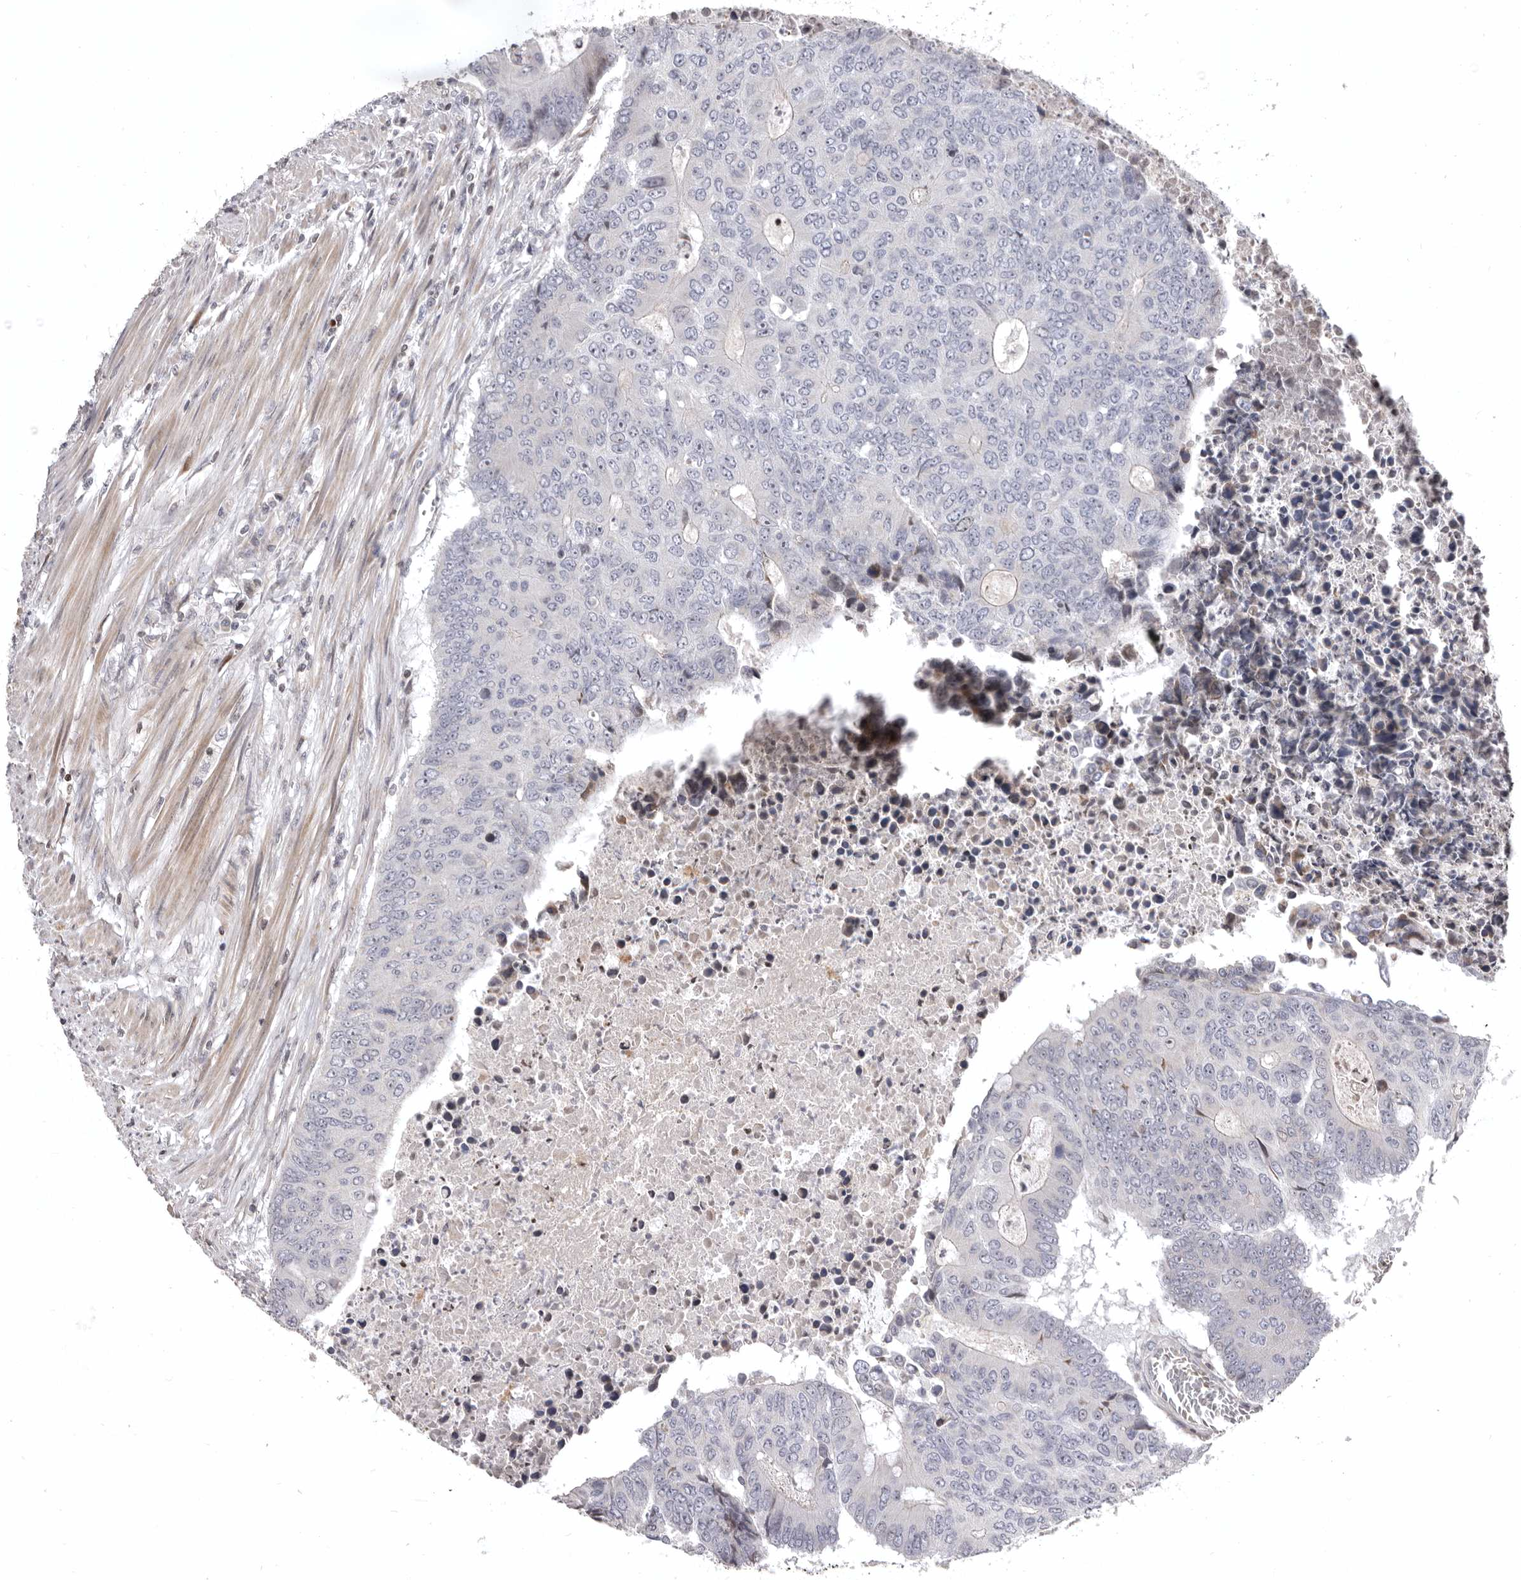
{"staining": {"intensity": "negative", "quantity": "none", "location": "none"}, "tissue": "colorectal cancer", "cell_type": "Tumor cells", "image_type": "cancer", "snomed": [{"axis": "morphology", "description": "Adenocarcinoma, NOS"}, {"axis": "topography", "description": "Colon"}], "caption": "Tumor cells show no significant protein staining in colorectal cancer. (Stains: DAB (3,3'-diaminobenzidine) IHC with hematoxylin counter stain, Microscopy: brightfield microscopy at high magnification).", "gene": "AZIN1", "patient": {"sex": "male", "age": 87}}